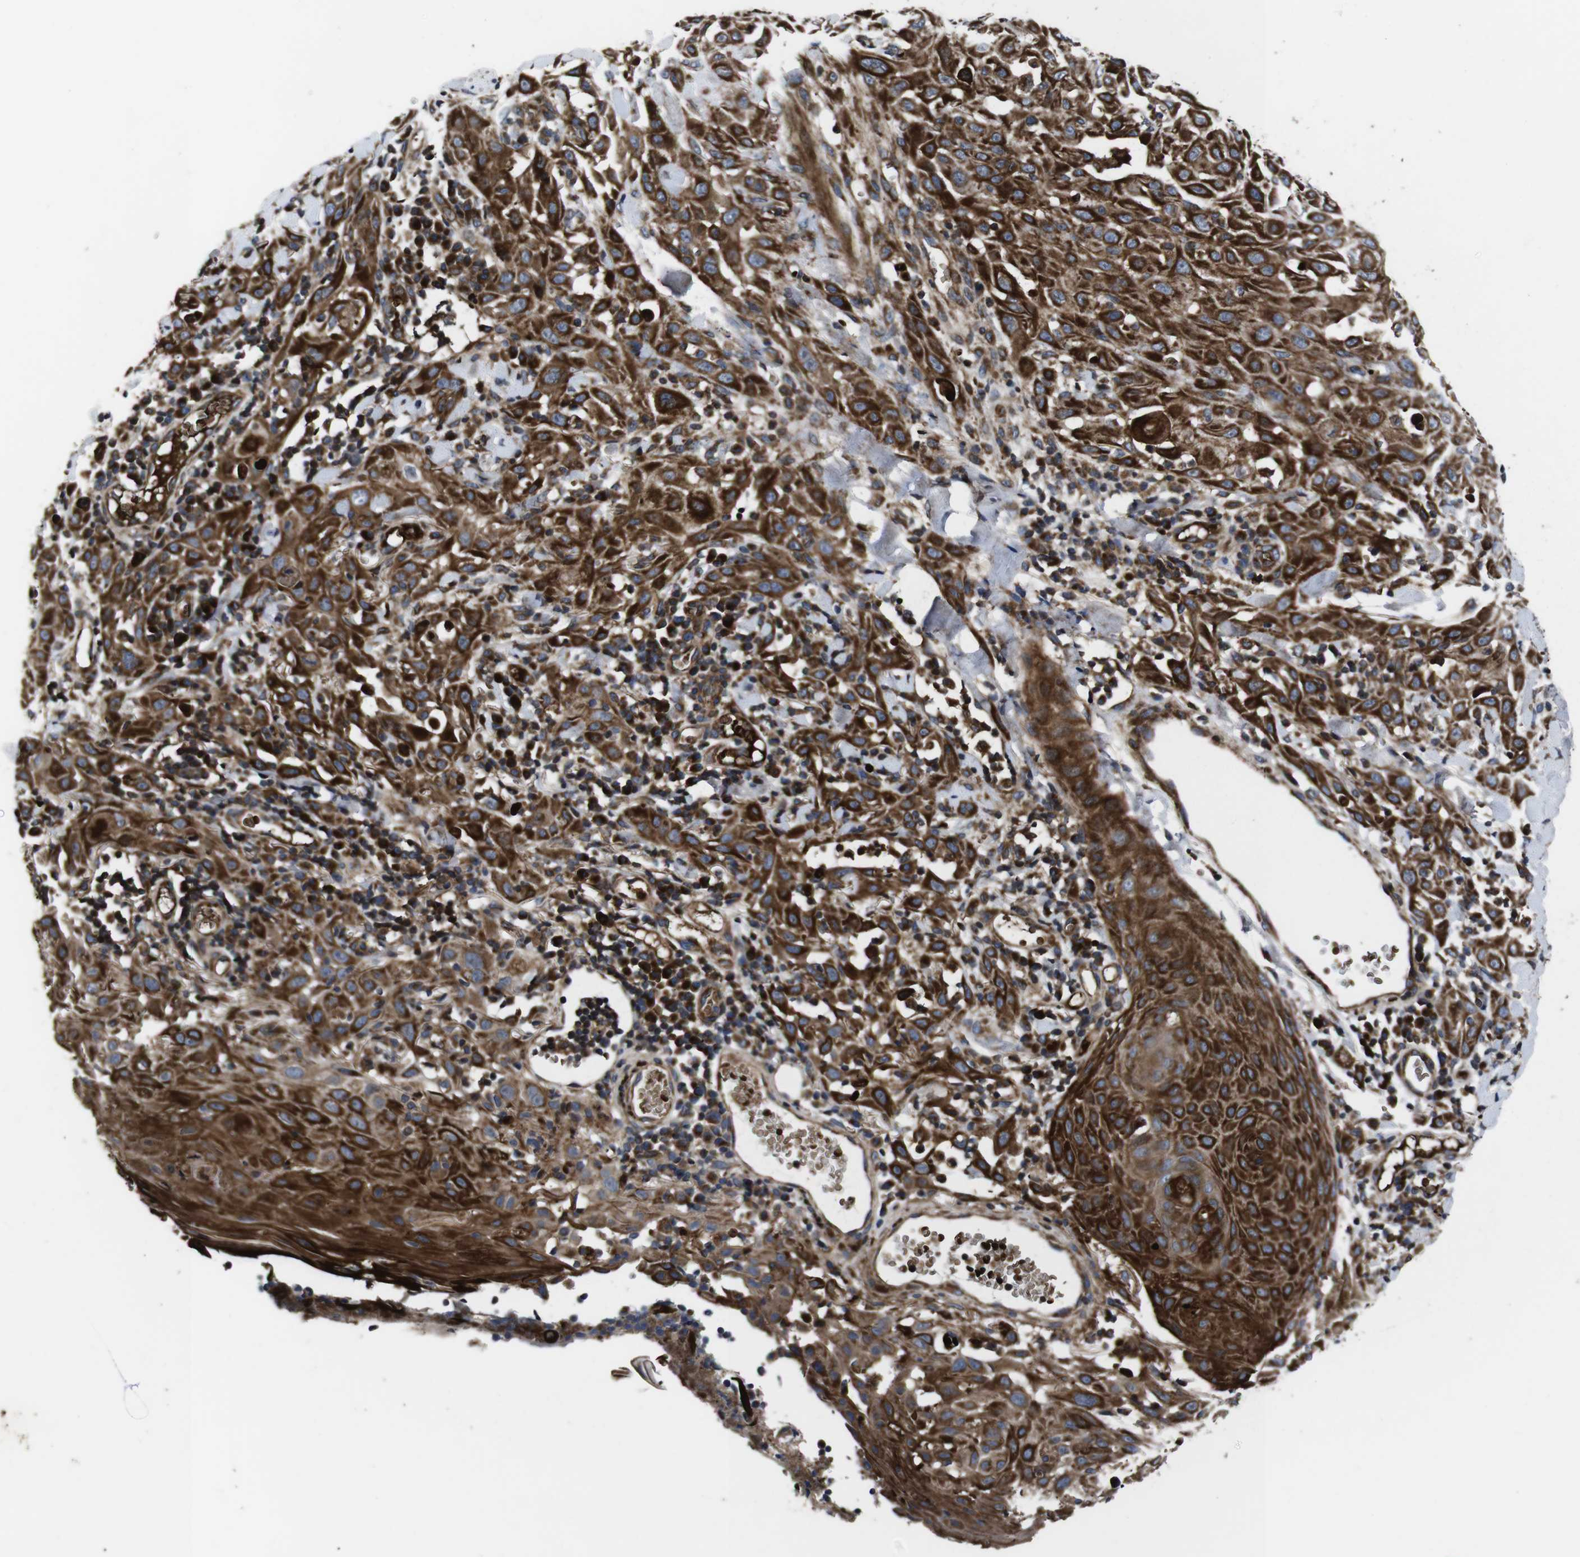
{"staining": {"intensity": "strong", "quantity": ">75%", "location": "cytoplasmic/membranous"}, "tissue": "skin cancer", "cell_type": "Tumor cells", "image_type": "cancer", "snomed": [{"axis": "morphology", "description": "Squamous cell carcinoma, NOS"}, {"axis": "topography", "description": "Skin"}], "caption": "A brown stain highlights strong cytoplasmic/membranous positivity of a protein in skin squamous cell carcinoma tumor cells. (DAB (3,3'-diaminobenzidine) IHC, brown staining for protein, blue staining for nuclei).", "gene": "SMYD3", "patient": {"sex": "male", "age": 24}}